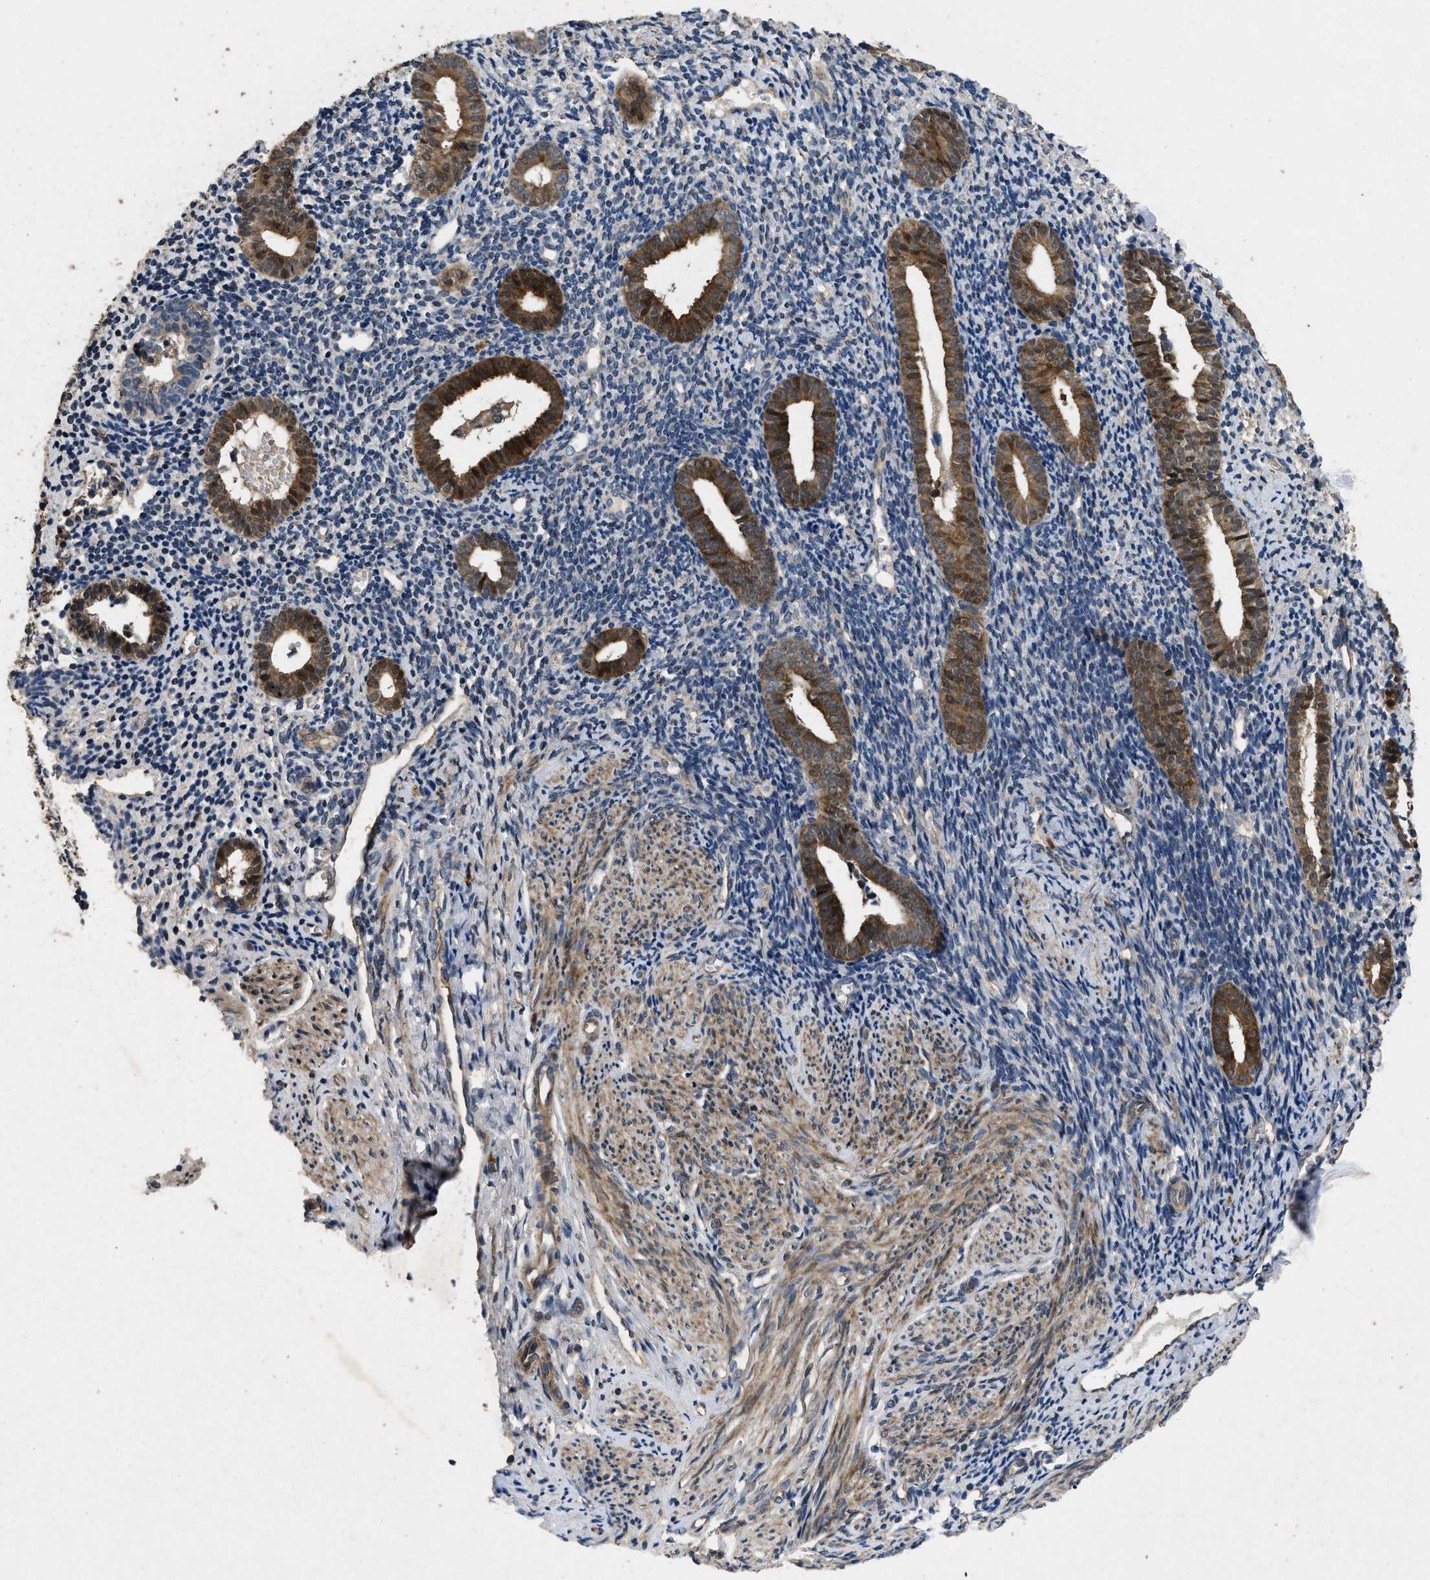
{"staining": {"intensity": "strong", "quantity": ">75%", "location": "cytoplasmic/membranous"}, "tissue": "endometrium", "cell_type": "Cells in endometrial stroma", "image_type": "normal", "snomed": [{"axis": "morphology", "description": "Normal tissue, NOS"}, {"axis": "topography", "description": "Endometrium"}], "caption": "High-magnification brightfield microscopy of benign endometrium stained with DAB (brown) and counterstained with hematoxylin (blue). cells in endometrial stroma exhibit strong cytoplasmic/membranous expression is present in about>75% of cells. Nuclei are stained in blue.", "gene": "HSPA12B", "patient": {"sex": "female", "age": 50}}